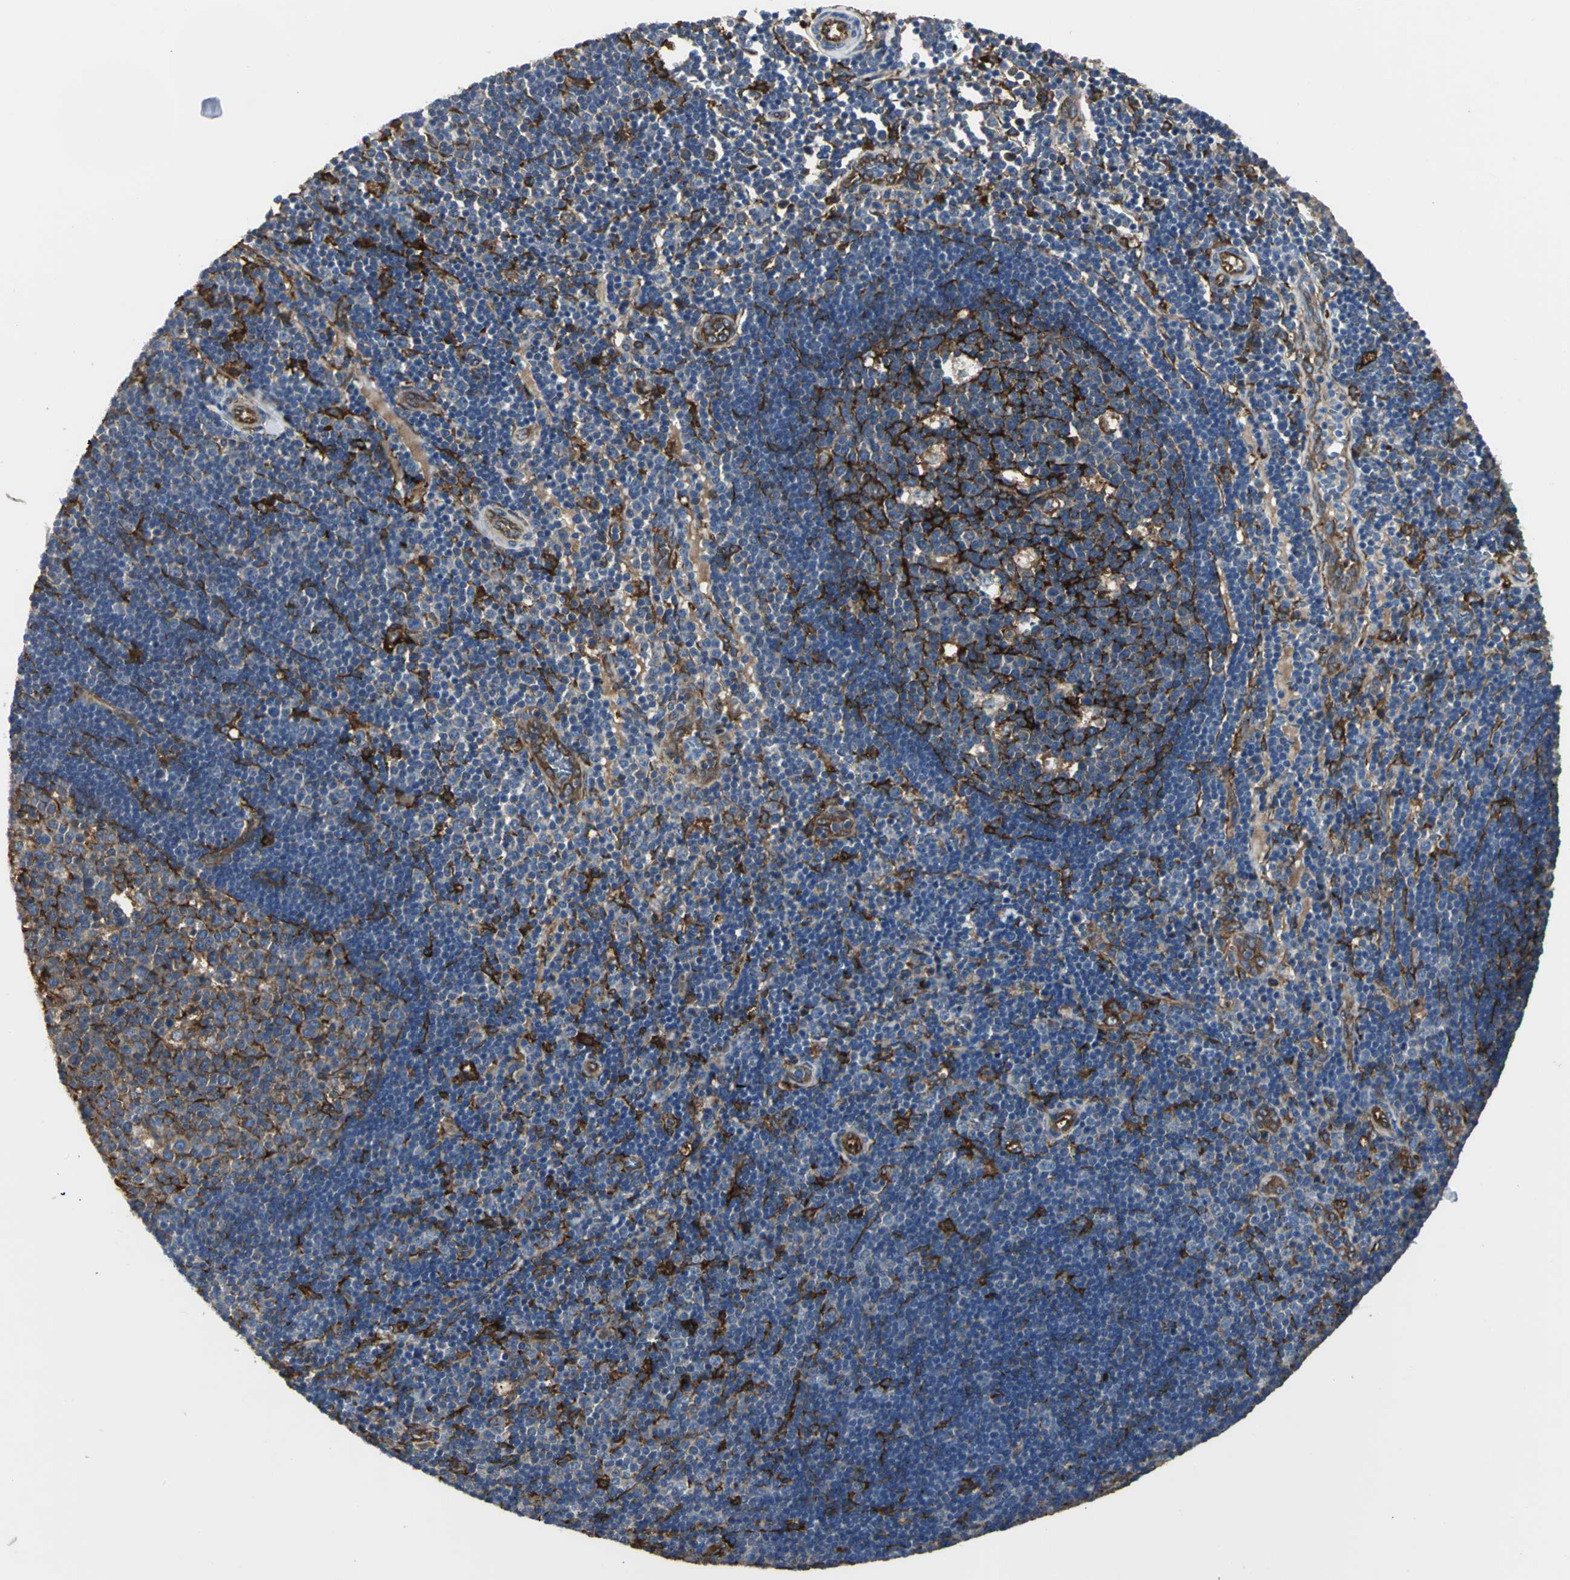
{"staining": {"intensity": "negative", "quantity": "none", "location": "none"}, "tissue": "lymph node", "cell_type": "Germinal center cells", "image_type": "normal", "snomed": [{"axis": "morphology", "description": "Normal tissue, NOS"}, {"axis": "topography", "description": "Lymph node"}, {"axis": "topography", "description": "Salivary gland"}], "caption": "Germinal center cells show no significant staining in unremarkable lymph node. (Brightfield microscopy of DAB (3,3'-diaminobenzidine) immunohistochemistry at high magnification).", "gene": "CHRNB1", "patient": {"sex": "male", "age": 8}}